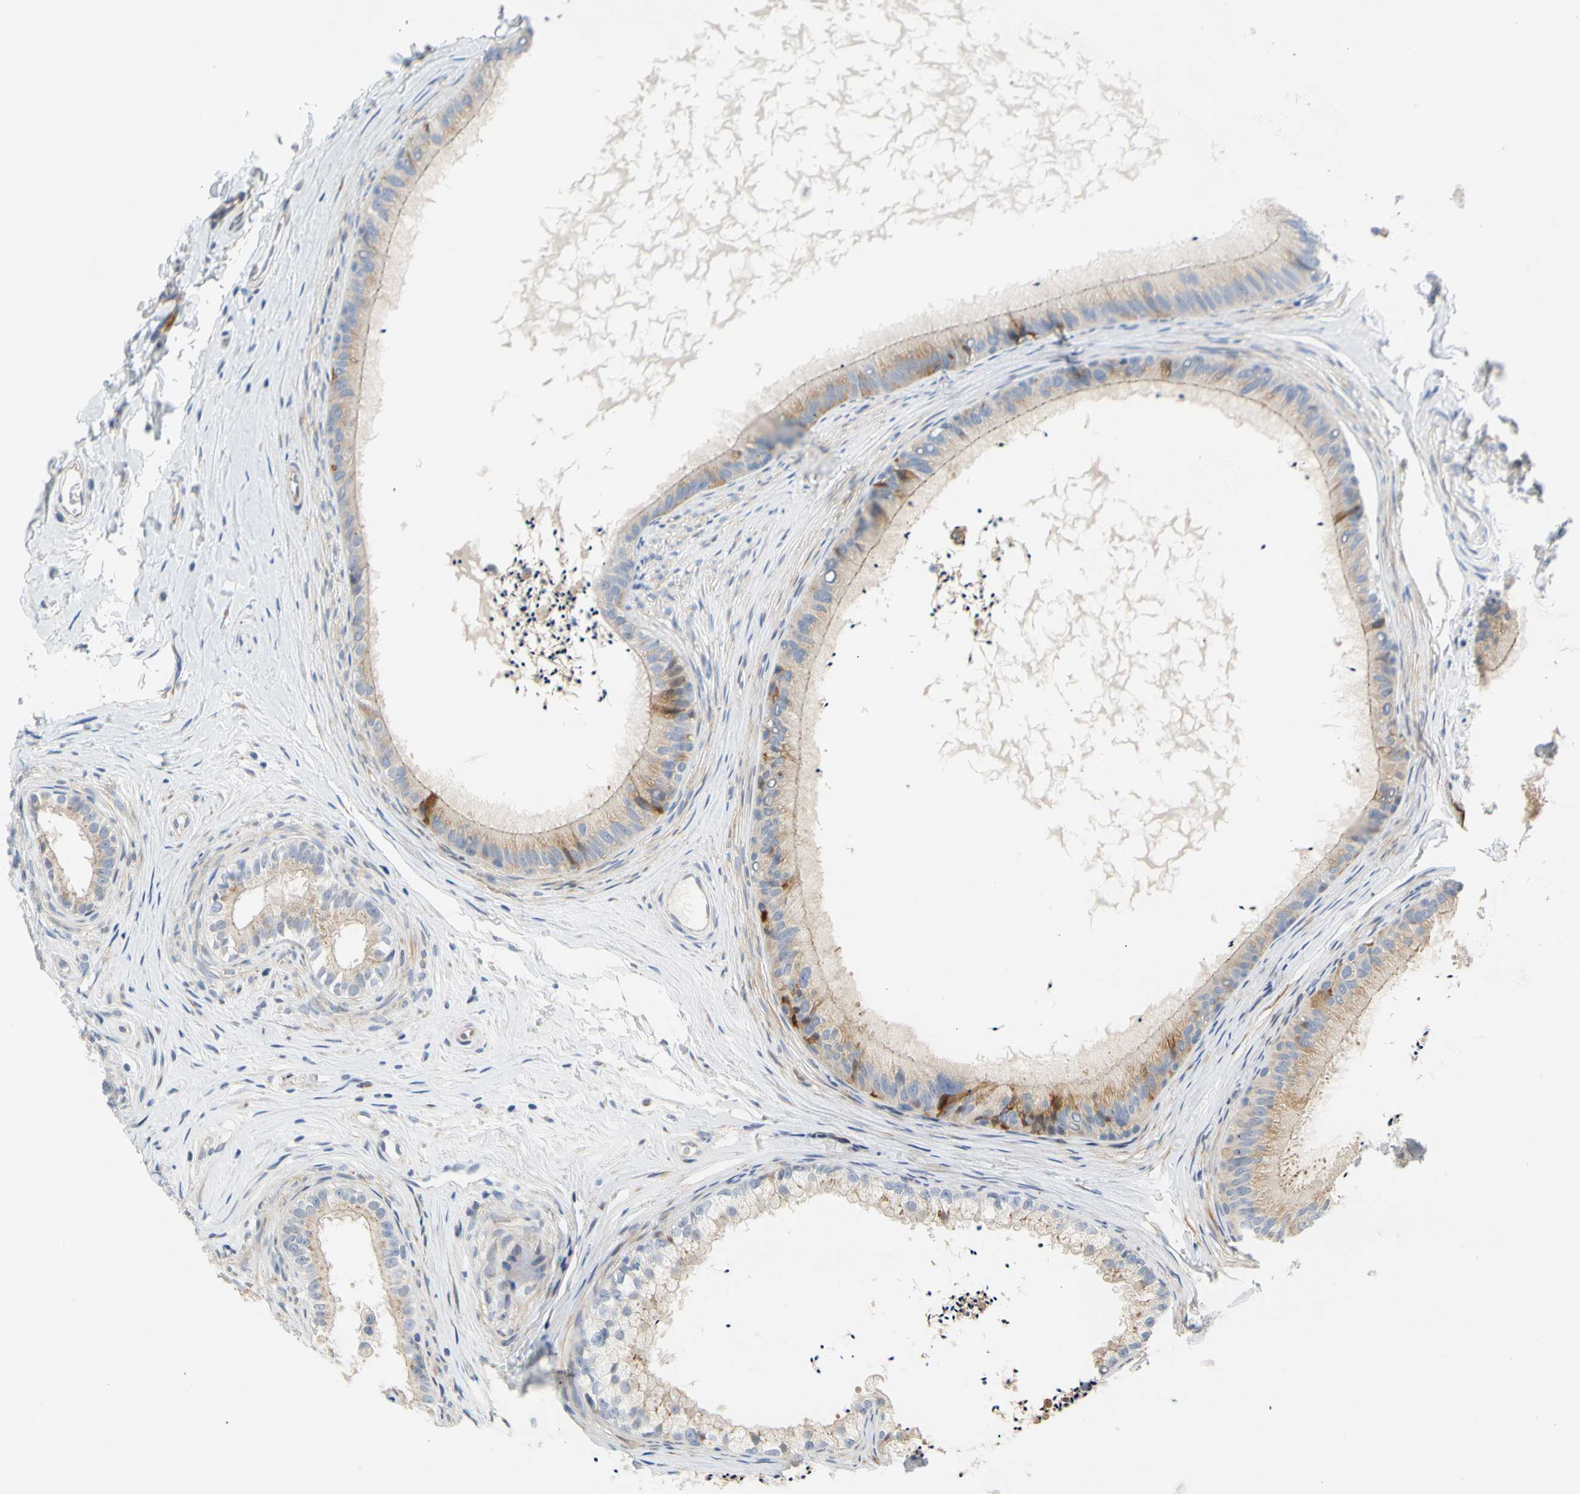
{"staining": {"intensity": "weak", "quantity": "25%-75%", "location": "cytoplasmic/membranous"}, "tissue": "epididymis", "cell_type": "Glandular cells", "image_type": "normal", "snomed": [{"axis": "morphology", "description": "Normal tissue, NOS"}, {"axis": "topography", "description": "Epididymis"}], "caption": "Epididymis stained with a brown dye shows weak cytoplasmic/membranous positive staining in about 25%-75% of glandular cells.", "gene": "ZNF236", "patient": {"sex": "male", "age": 56}}